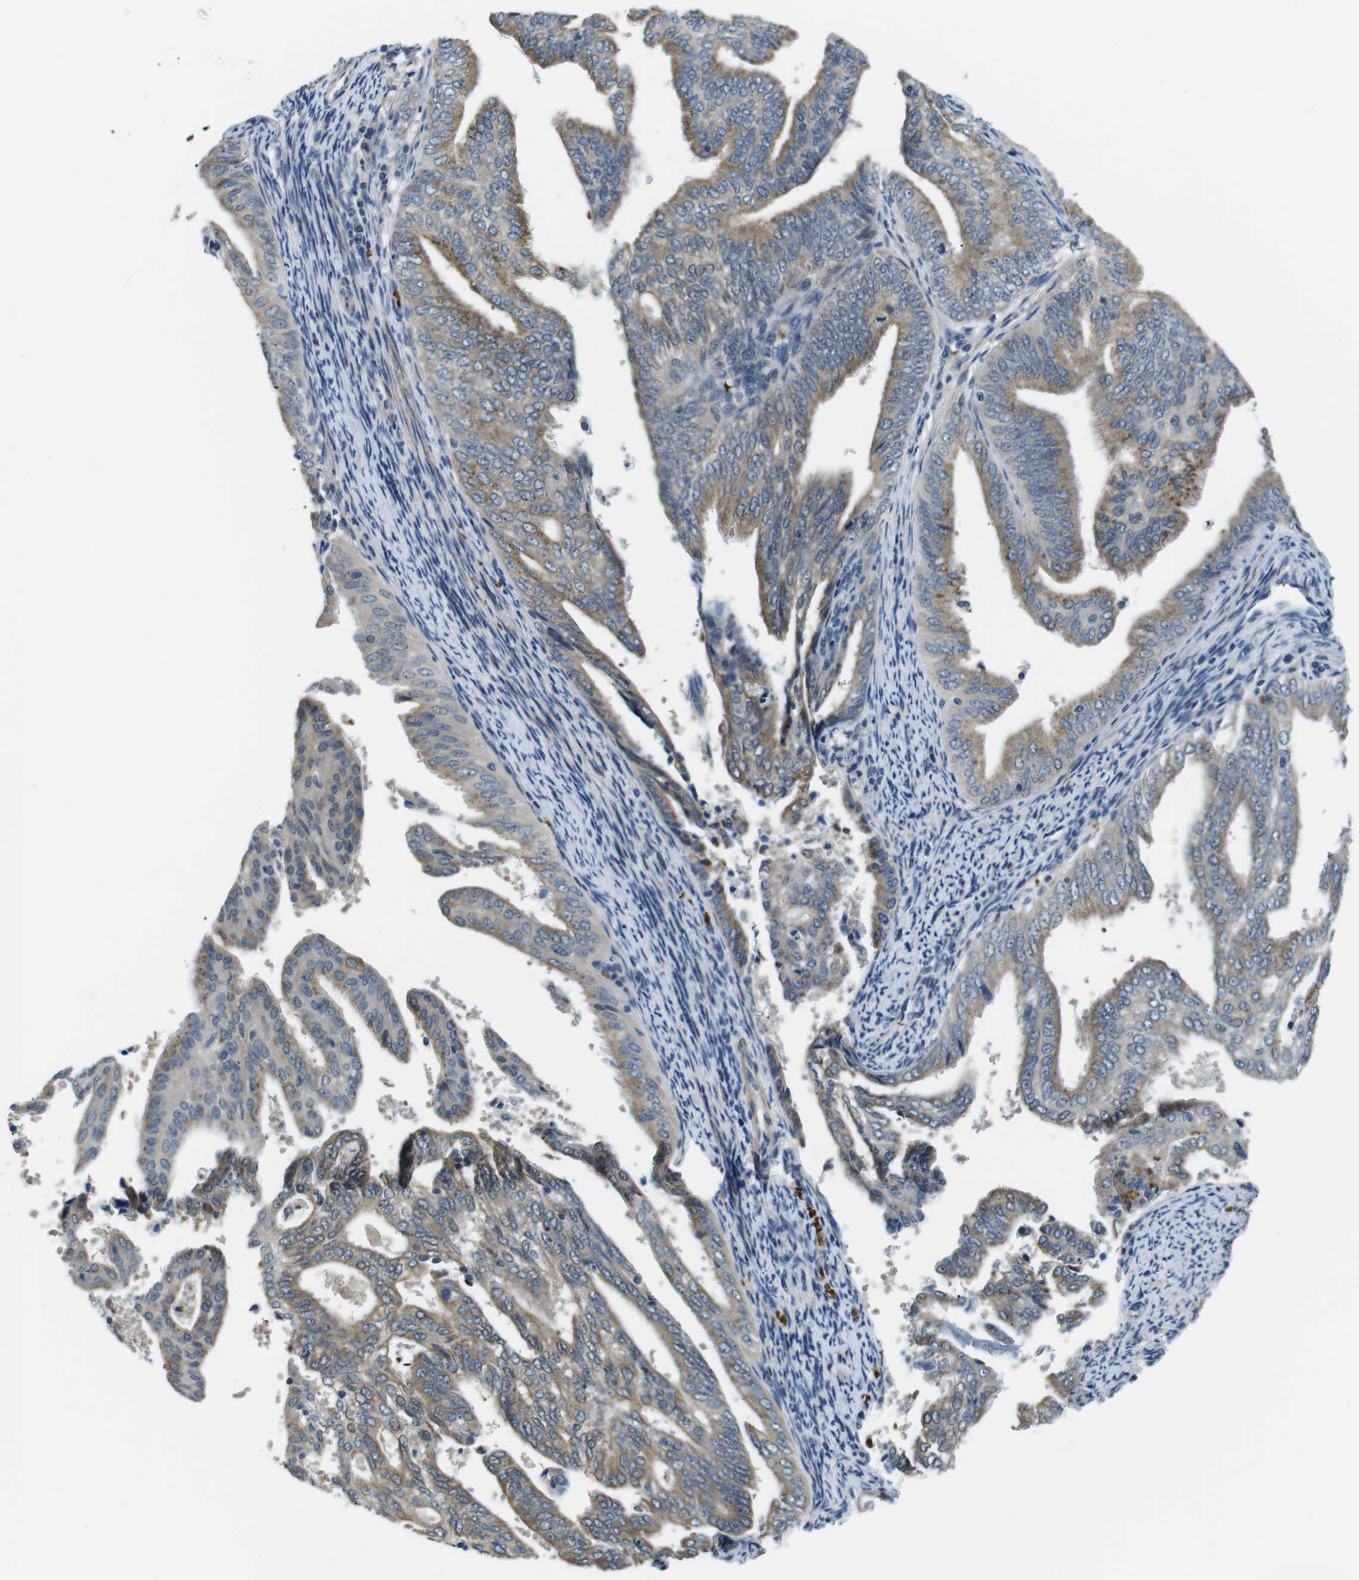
{"staining": {"intensity": "moderate", "quantity": ">75%", "location": "cytoplasmic/membranous"}, "tissue": "endometrial cancer", "cell_type": "Tumor cells", "image_type": "cancer", "snomed": [{"axis": "morphology", "description": "Adenocarcinoma, NOS"}, {"axis": "topography", "description": "Endometrium"}], "caption": "Immunohistochemistry micrograph of human endometrial cancer stained for a protein (brown), which displays medium levels of moderate cytoplasmic/membranous positivity in about >75% of tumor cells.", "gene": "WSCD1", "patient": {"sex": "female", "age": 58}}